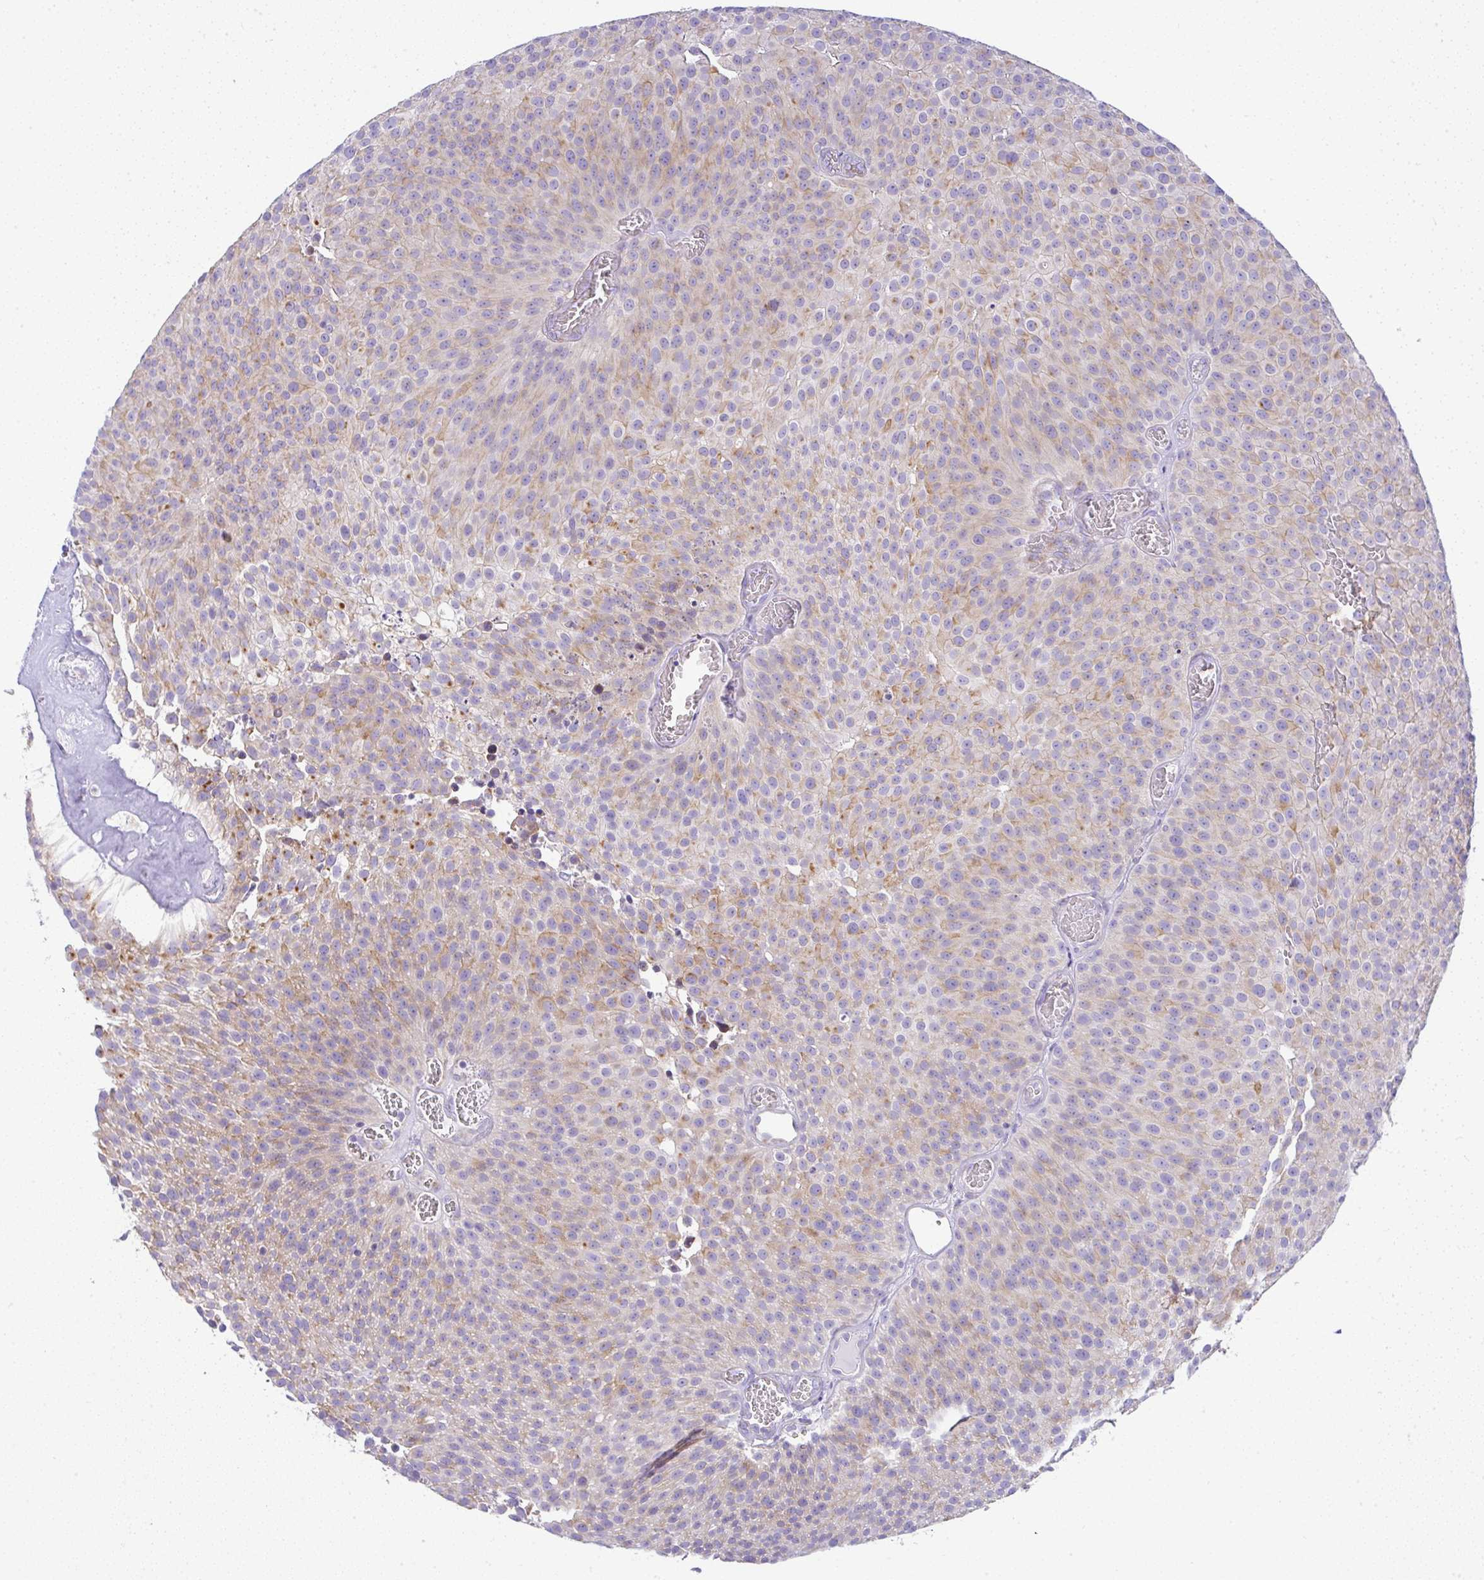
{"staining": {"intensity": "weak", "quantity": ">75%", "location": "cytoplasmic/membranous"}, "tissue": "urothelial cancer", "cell_type": "Tumor cells", "image_type": "cancer", "snomed": [{"axis": "morphology", "description": "Urothelial carcinoma, Low grade"}, {"axis": "topography", "description": "Urinary bladder"}], "caption": "Protein staining of low-grade urothelial carcinoma tissue reveals weak cytoplasmic/membranous positivity in approximately >75% of tumor cells. The protein is stained brown, and the nuclei are stained in blue (DAB (3,3'-diaminobenzidine) IHC with brightfield microscopy, high magnification).", "gene": "FAM177A1", "patient": {"sex": "female", "age": 79}}